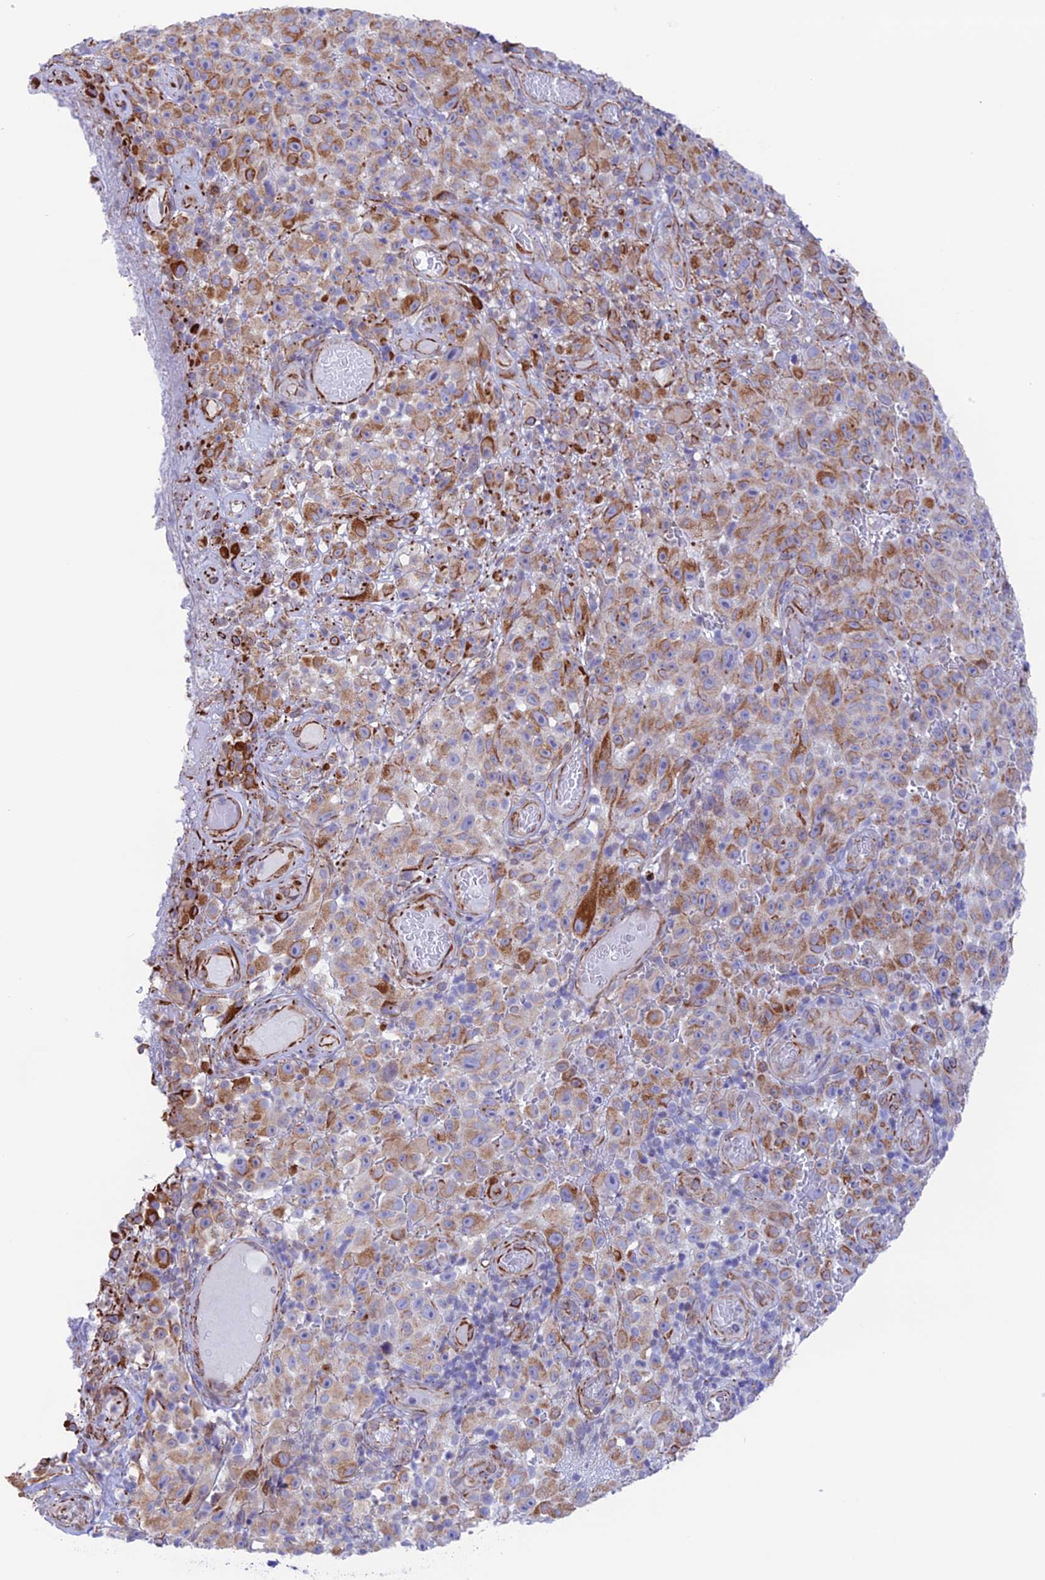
{"staining": {"intensity": "weak", "quantity": ">75%", "location": "cytoplasmic/membranous"}, "tissue": "melanoma", "cell_type": "Tumor cells", "image_type": "cancer", "snomed": [{"axis": "morphology", "description": "Malignant melanoma, NOS"}, {"axis": "topography", "description": "Skin"}], "caption": "Protein staining demonstrates weak cytoplasmic/membranous expression in about >75% of tumor cells in melanoma. The protein is shown in brown color, while the nuclei are stained blue.", "gene": "ZNF652", "patient": {"sex": "female", "age": 82}}